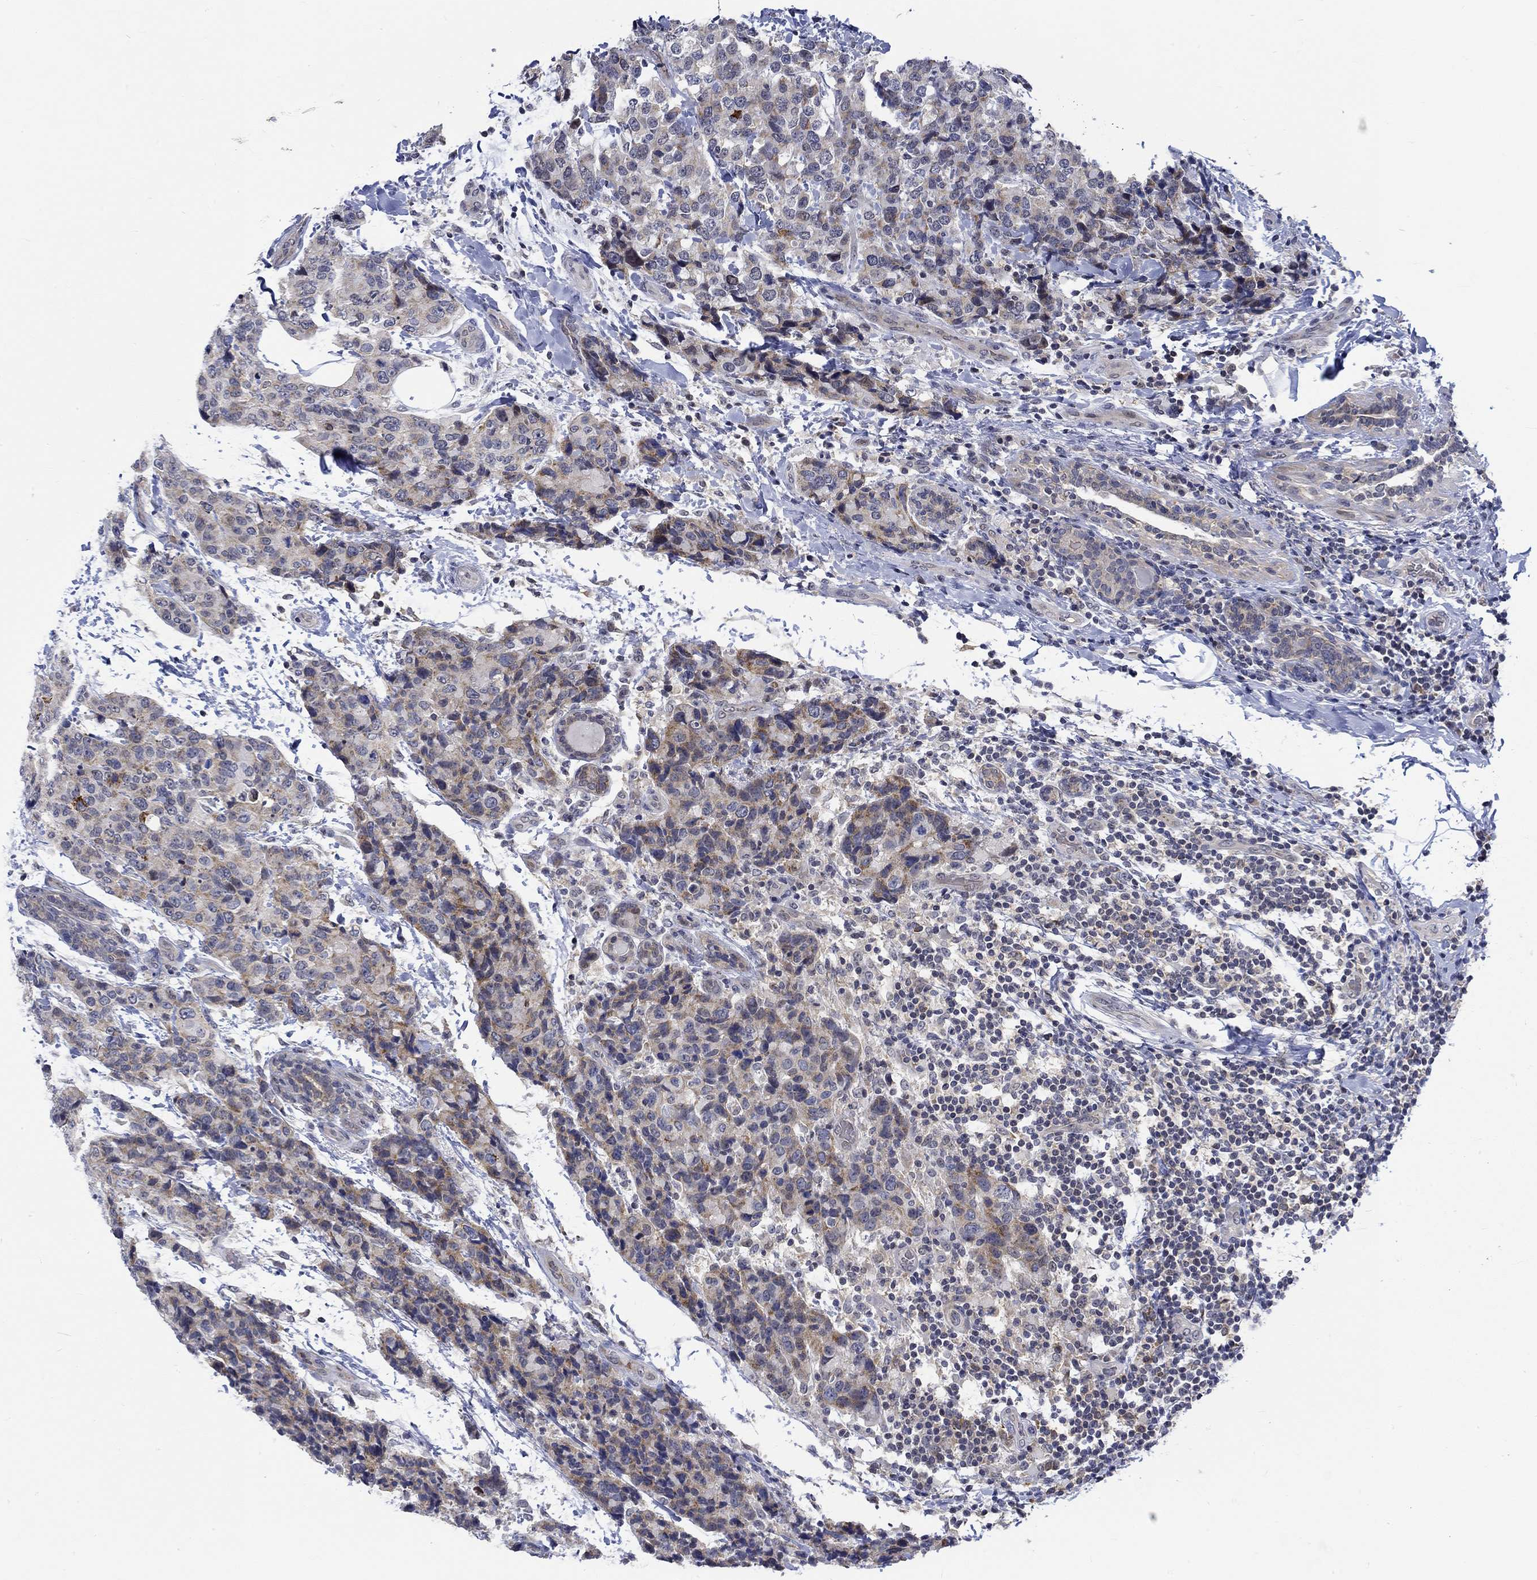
{"staining": {"intensity": "strong", "quantity": "<25%", "location": "cytoplasmic/membranous"}, "tissue": "breast cancer", "cell_type": "Tumor cells", "image_type": "cancer", "snomed": [{"axis": "morphology", "description": "Lobular carcinoma"}, {"axis": "topography", "description": "Breast"}], "caption": "Human breast cancer (lobular carcinoma) stained with a protein marker exhibits strong staining in tumor cells.", "gene": "WASF1", "patient": {"sex": "female", "age": 59}}